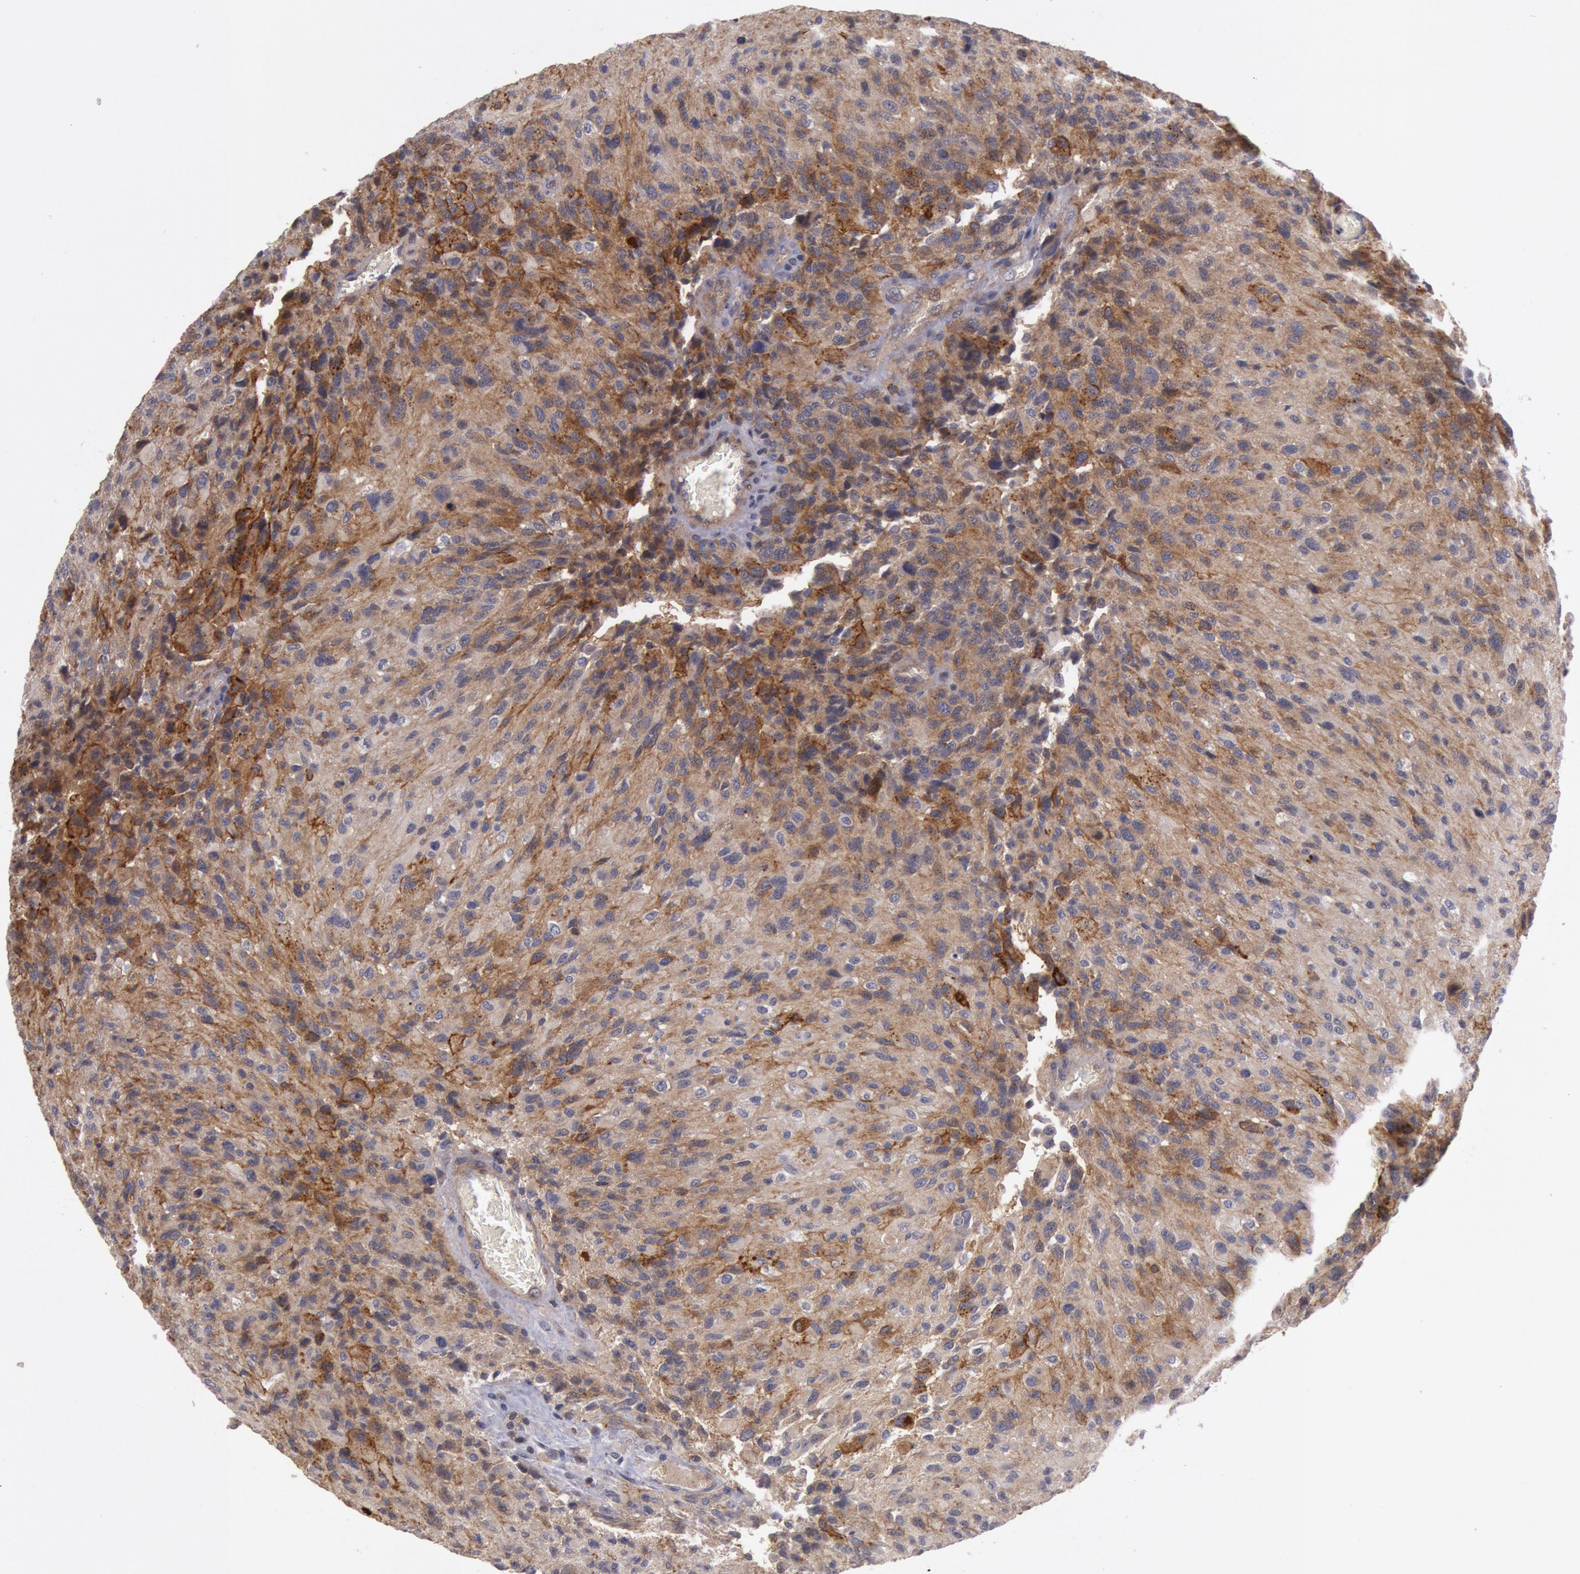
{"staining": {"intensity": "moderate", "quantity": ">75%", "location": "cytoplasmic/membranous,nuclear"}, "tissue": "glioma", "cell_type": "Tumor cells", "image_type": "cancer", "snomed": [{"axis": "morphology", "description": "Glioma, malignant, High grade"}, {"axis": "topography", "description": "Brain"}], "caption": "Glioma was stained to show a protein in brown. There is medium levels of moderate cytoplasmic/membranous and nuclear staining in about >75% of tumor cells.", "gene": "TRIB2", "patient": {"sex": "male", "age": 69}}